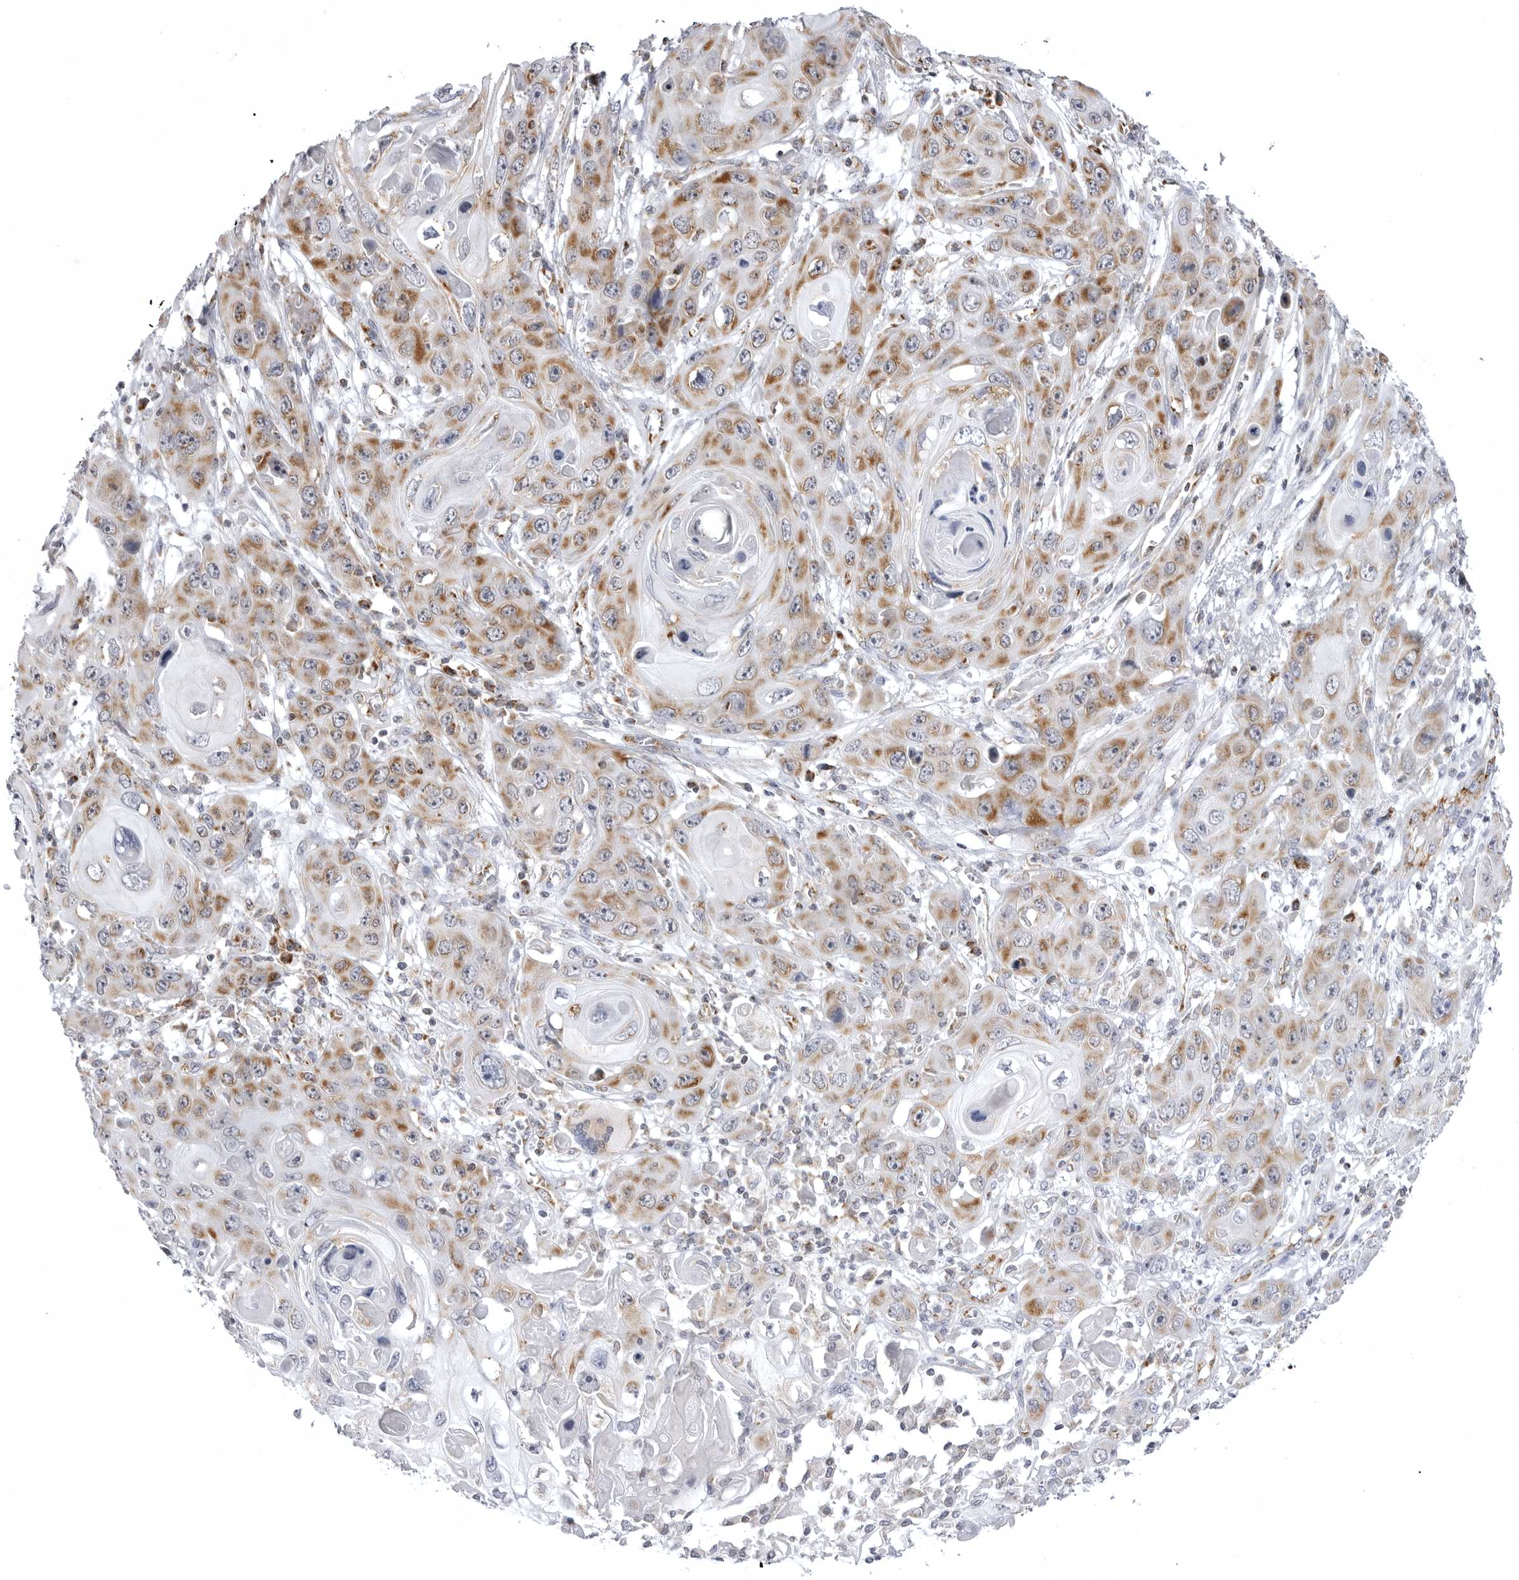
{"staining": {"intensity": "moderate", "quantity": ">75%", "location": "cytoplasmic/membranous"}, "tissue": "skin cancer", "cell_type": "Tumor cells", "image_type": "cancer", "snomed": [{"axis": "morphology", "description": "Squamous cell carcinoma, NOS"}, {"axis": "topography", "description": "Skin"}], "caption": "A brown stain shows moderate cytoplasmic/membranous positivity of a protein in skin cancer (squamous cell carcinoma) tumor cells.", "gene": "TUFM", "patient": {"sex": "male", "age": 55}}